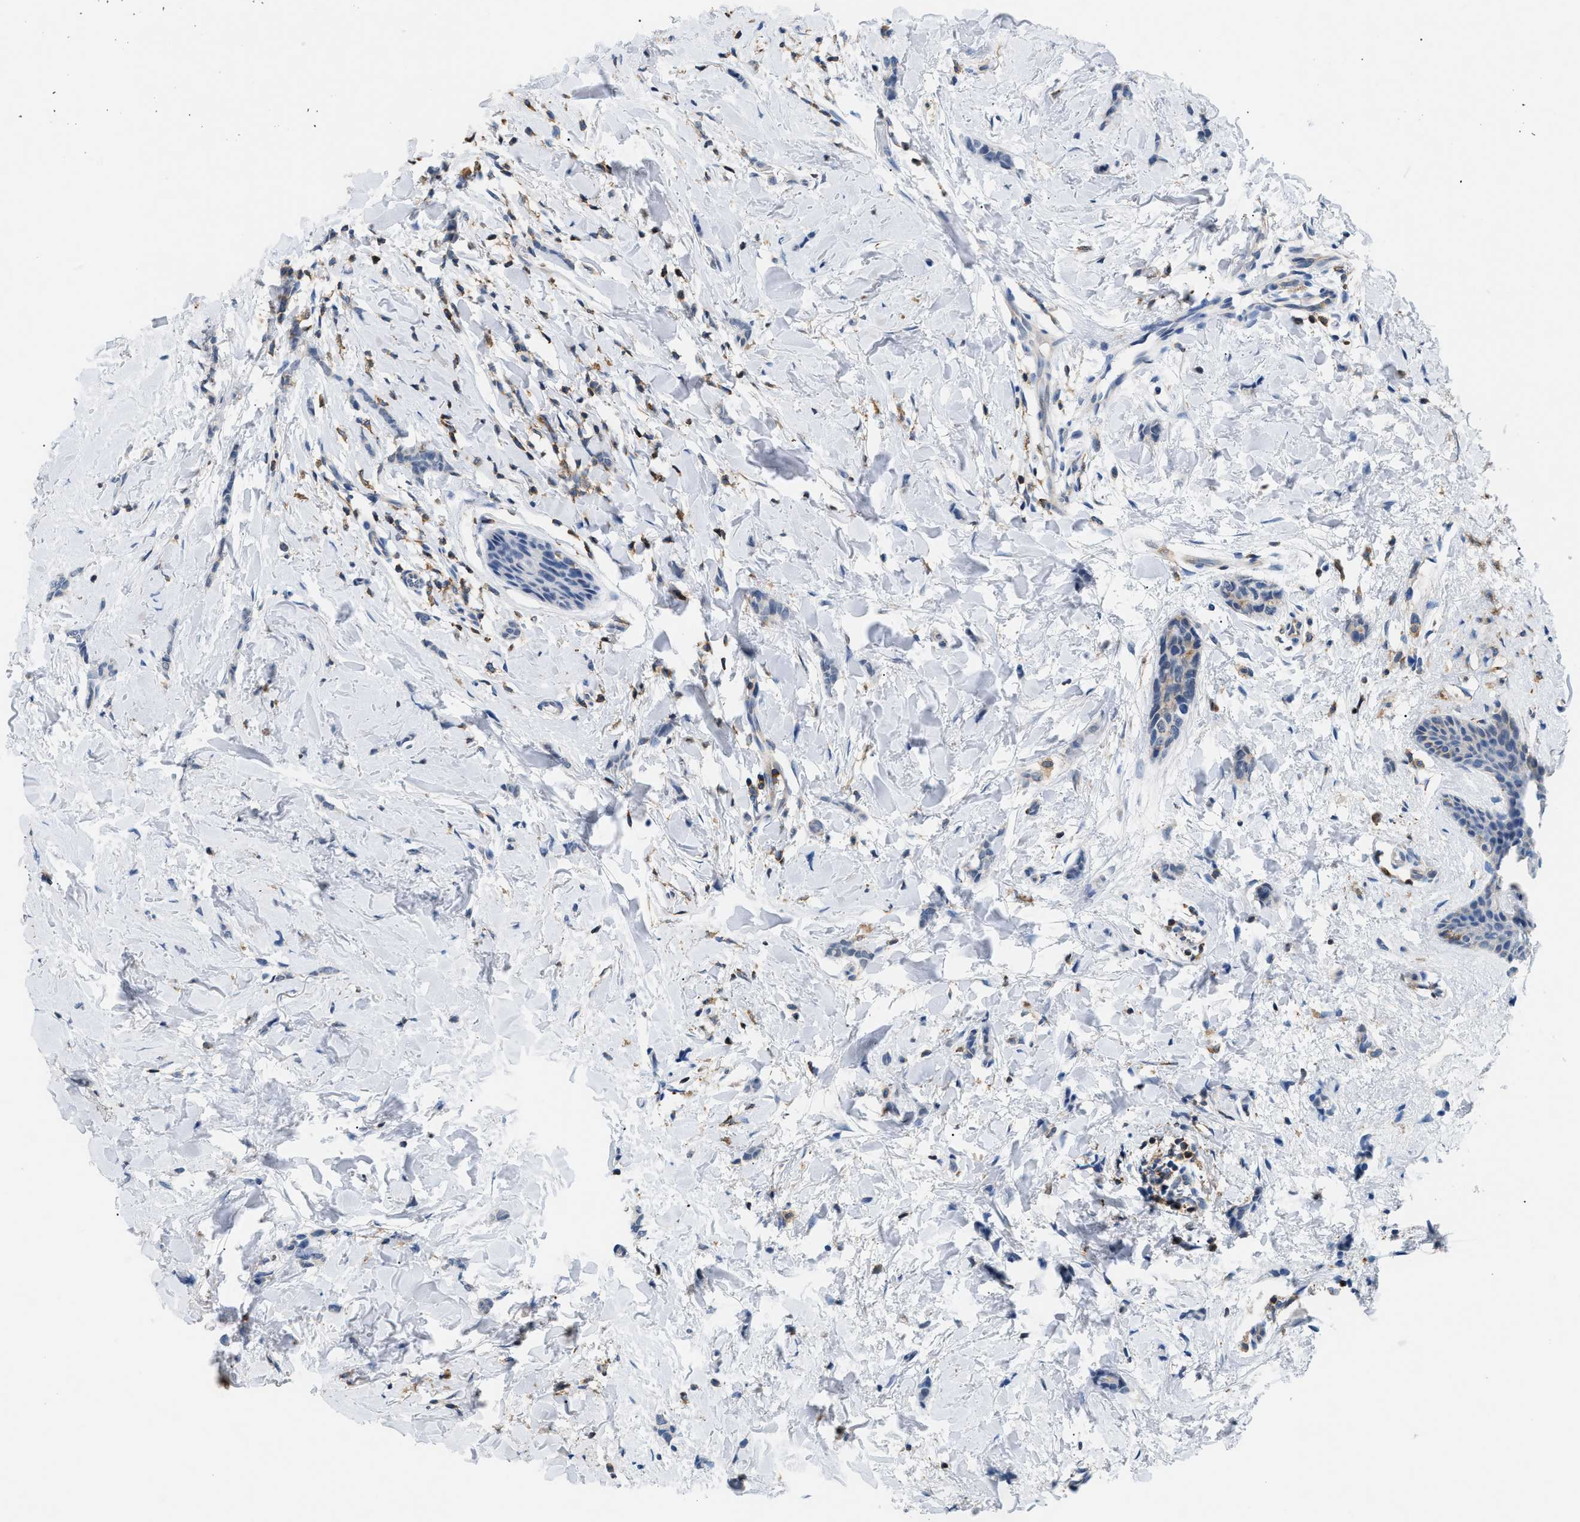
{"staining": {"intensity": "negative", "quantity": "none", "location": "none"}, "tissue": "breast cancer", "cell_type": "Tumor cells", "image_type": "cancer", "snomed": [{"axis": "morphology", "description": "Lobular carcinoma"}, {"axis": "topography", "description": "Skin"}, {"axis": "topography", "description": "Breast"}], "caption": "IHC image of human breast cancer stained for a protein (brown), which reveals no staining in tumor cells.", "gene": "INPP5D", "patient": {"sex": "female", "age": 46}}